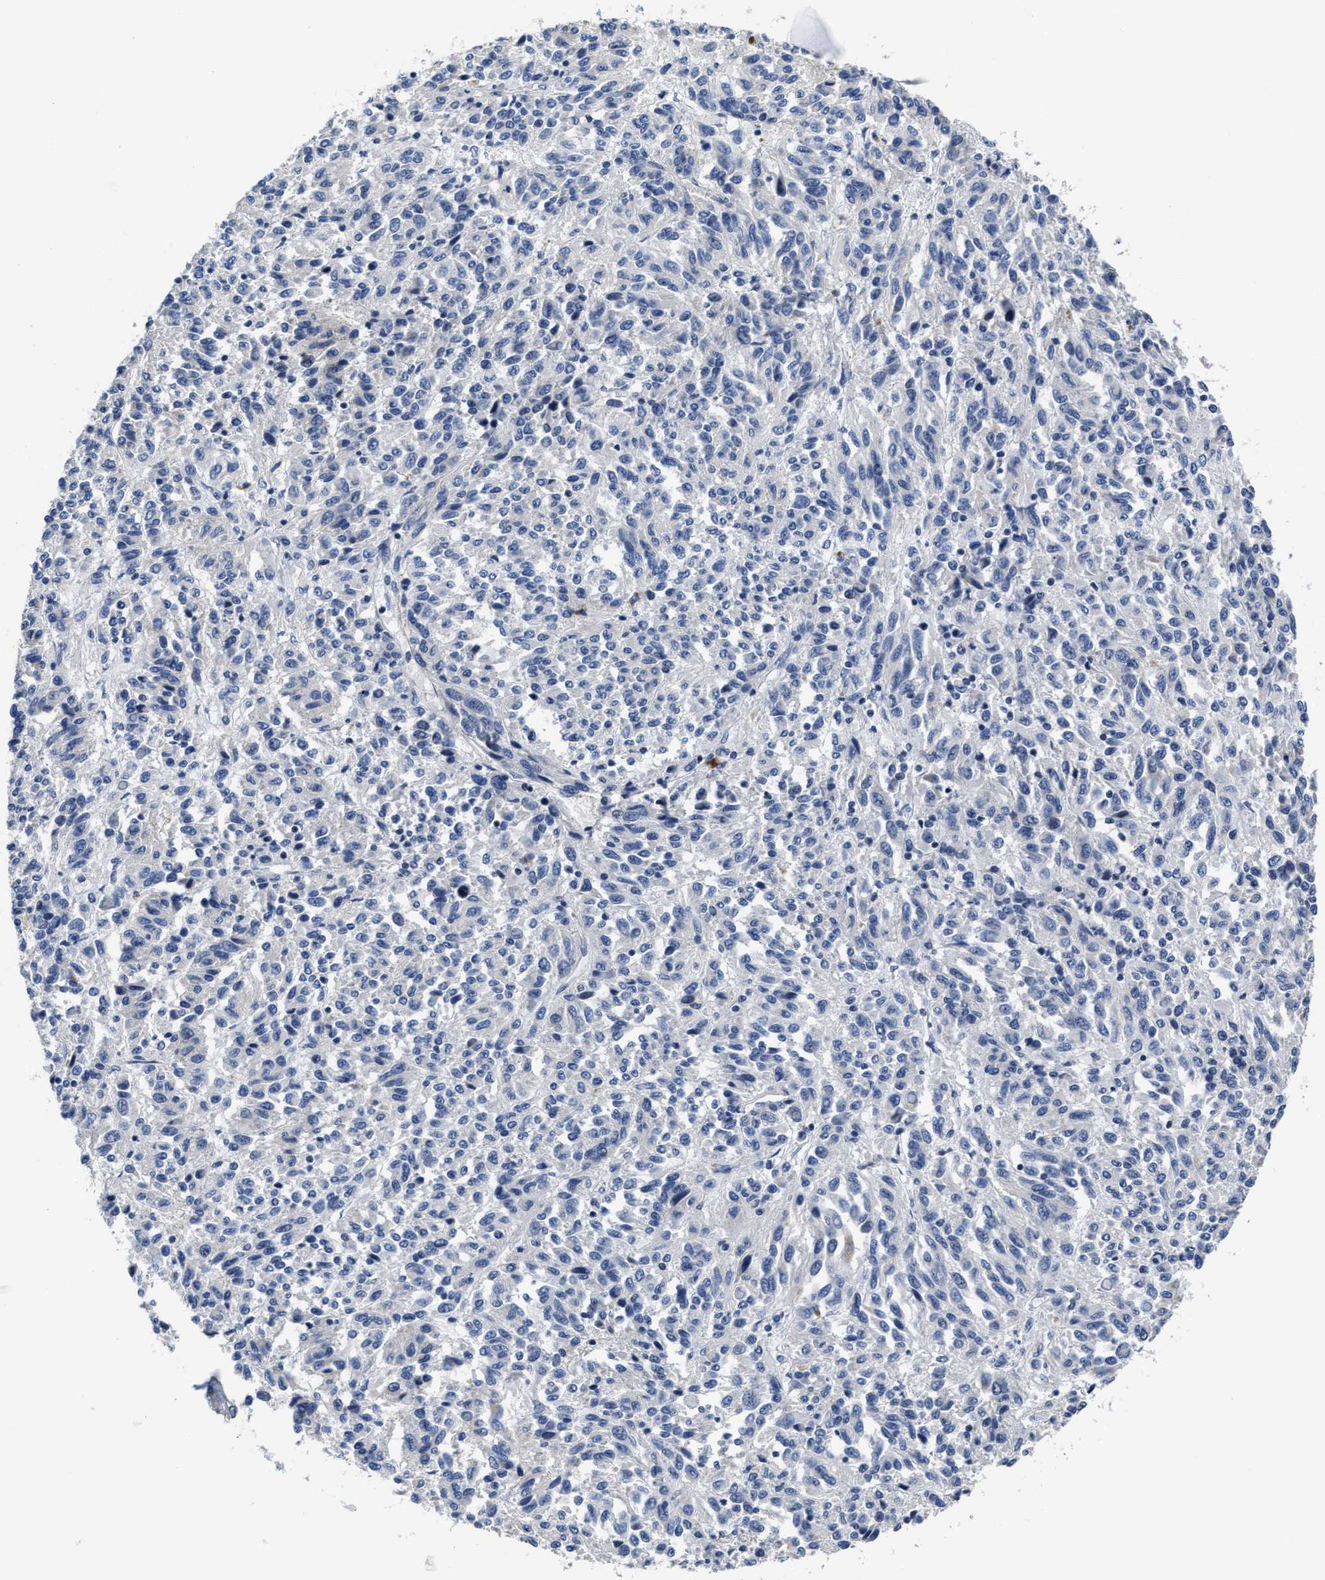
{"staining": {"intensity": "negative", "quantity": "none", "location": "none"}, "tissue": "melanoma", "cell_type": "Tumor cells", "image_type": "cancer", "snomed": [{"axis": "morphology", "description": "Malignant melanoma, Metastatic site"}, {"axis": "topography", "description": "Lung"}], "caption": "Malignant melanoma (metastatic site) was stained to show a protein in brown. There is no significant staining in tumor cells. Brightfield microscopy of immunohistochemistry stained with DAB (brown) and hematoxylin (blue), captured at high magnification.", "gene": "GHITM", "patient": {"sex": "male", "age": 64}}